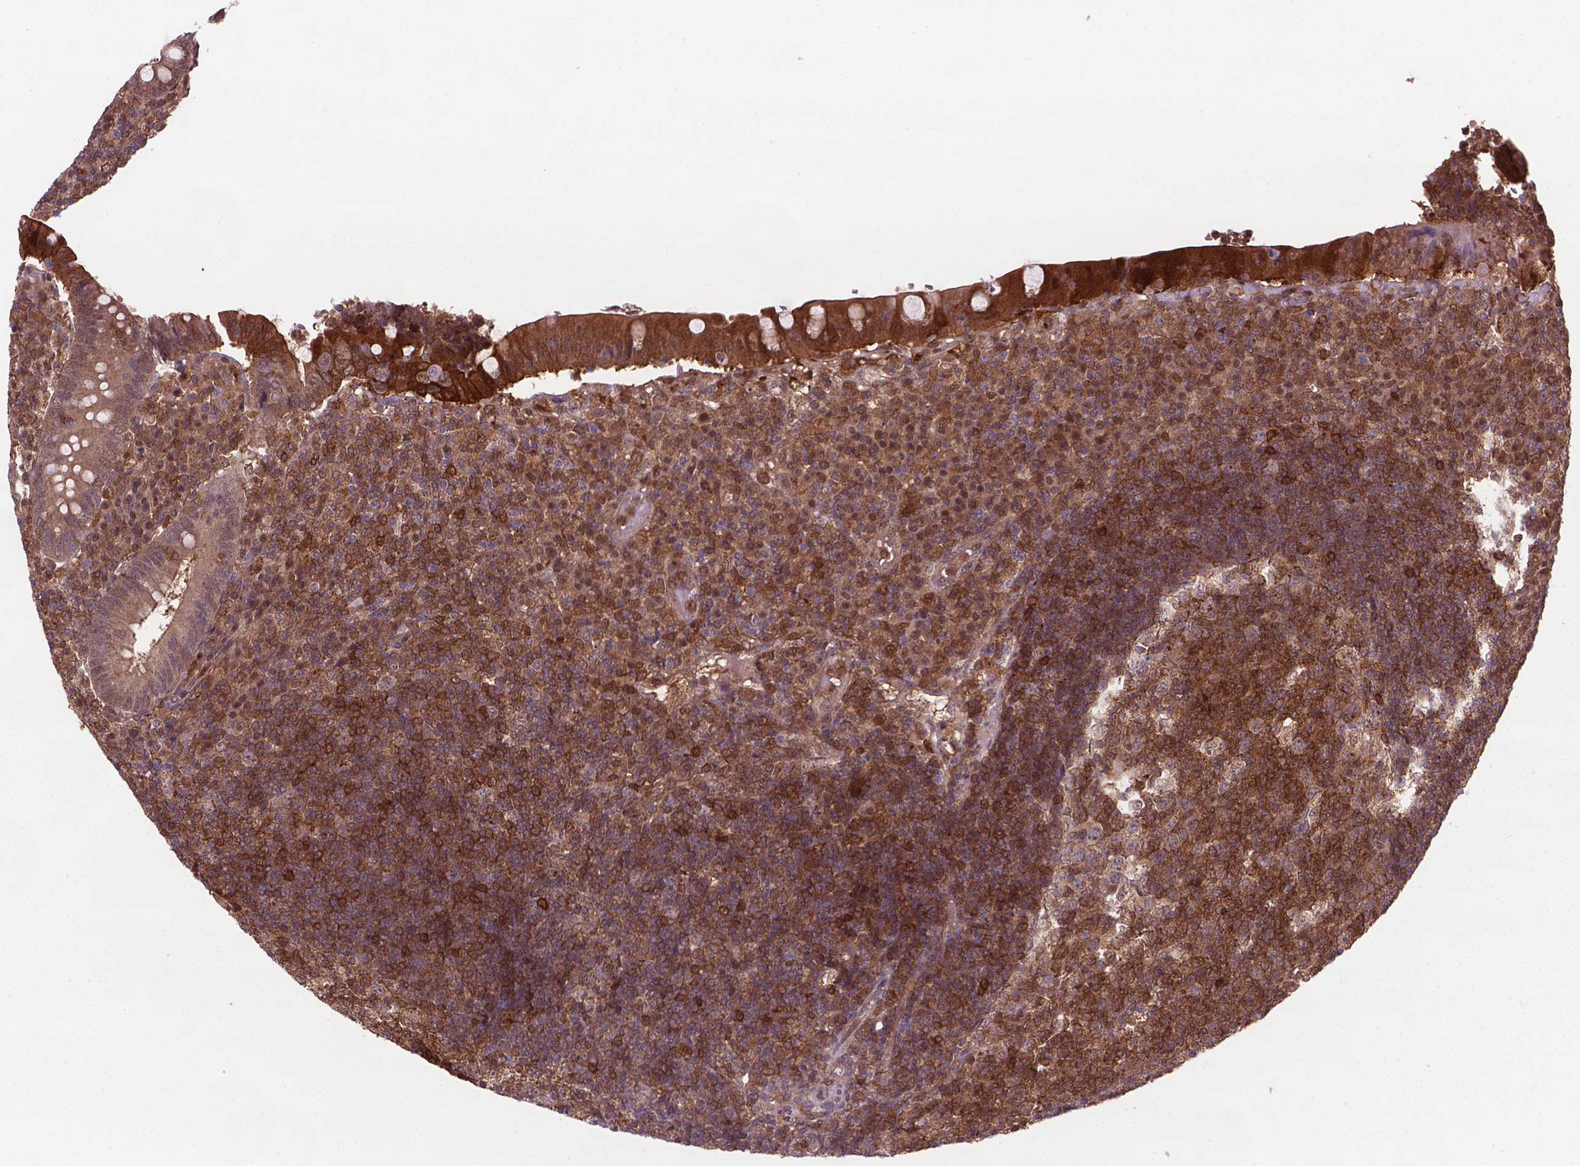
{"staining": {"intensity": "moderate", "quantity": ">75%", "location": "cytoplasmic/membranous,nuclear"}, "tissue": "appendix", "cell_type": "Glandular cells", "image_type": "normal", "snomed": [{"axis": "morphology", "description": "Normal tissue, NOS"}, {"axis": "topography", "description": "Appendix"}], "caption": "A micrograph of appendix stained for a protein exhibits moderate cytoplasmic/membranous,nuclear brown staining in glandular cells.", "gene": "PLIN3", "patient": {"sex": "male", "age": 18}}